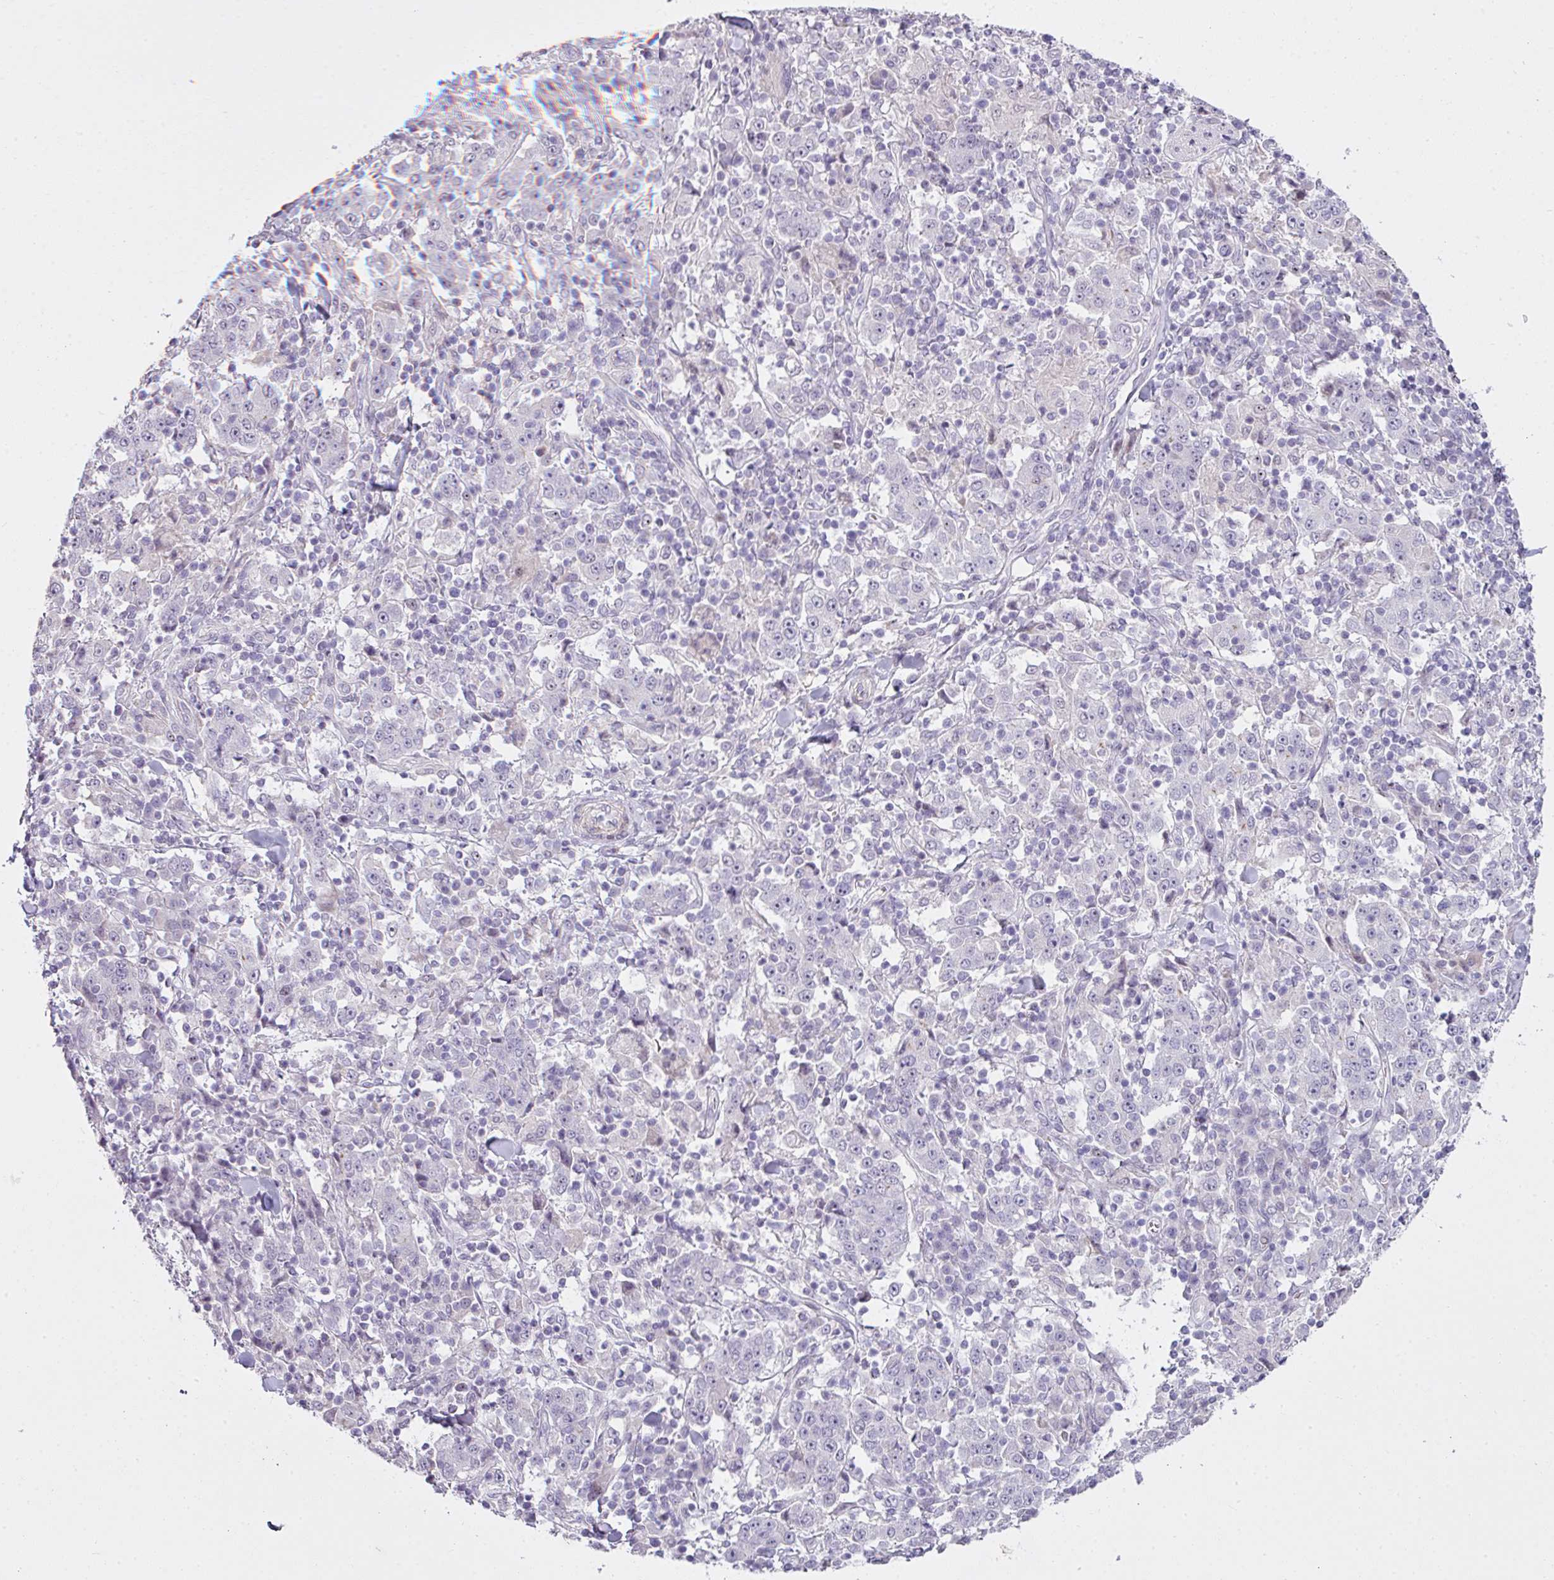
{"staining": {"intensity": "negative", "quantity": "none", "location": "none"}, "tissue": "stomach cancer", "cell_type": "Tumor cells", "image_type": "cancer", "snomed": [{"axis": "morphology", "description": "Normal tissue, NOS"}, {"axis": "morphology", "description": "Adenocarcinoma, NOS"}, {"axis": "topography", "description": "Stomach, upper"}, {"axis": "topography", "description": "Stomach"}], "caption": "IHC image of neoplastic tissue: stomach cancer stained with DAB (3,3'-diaminobenzidine) demonstrates no significant protein expression in tumor cells.", "gene": "ZNF688", "patient": {"sex": "male", "age": 59}}